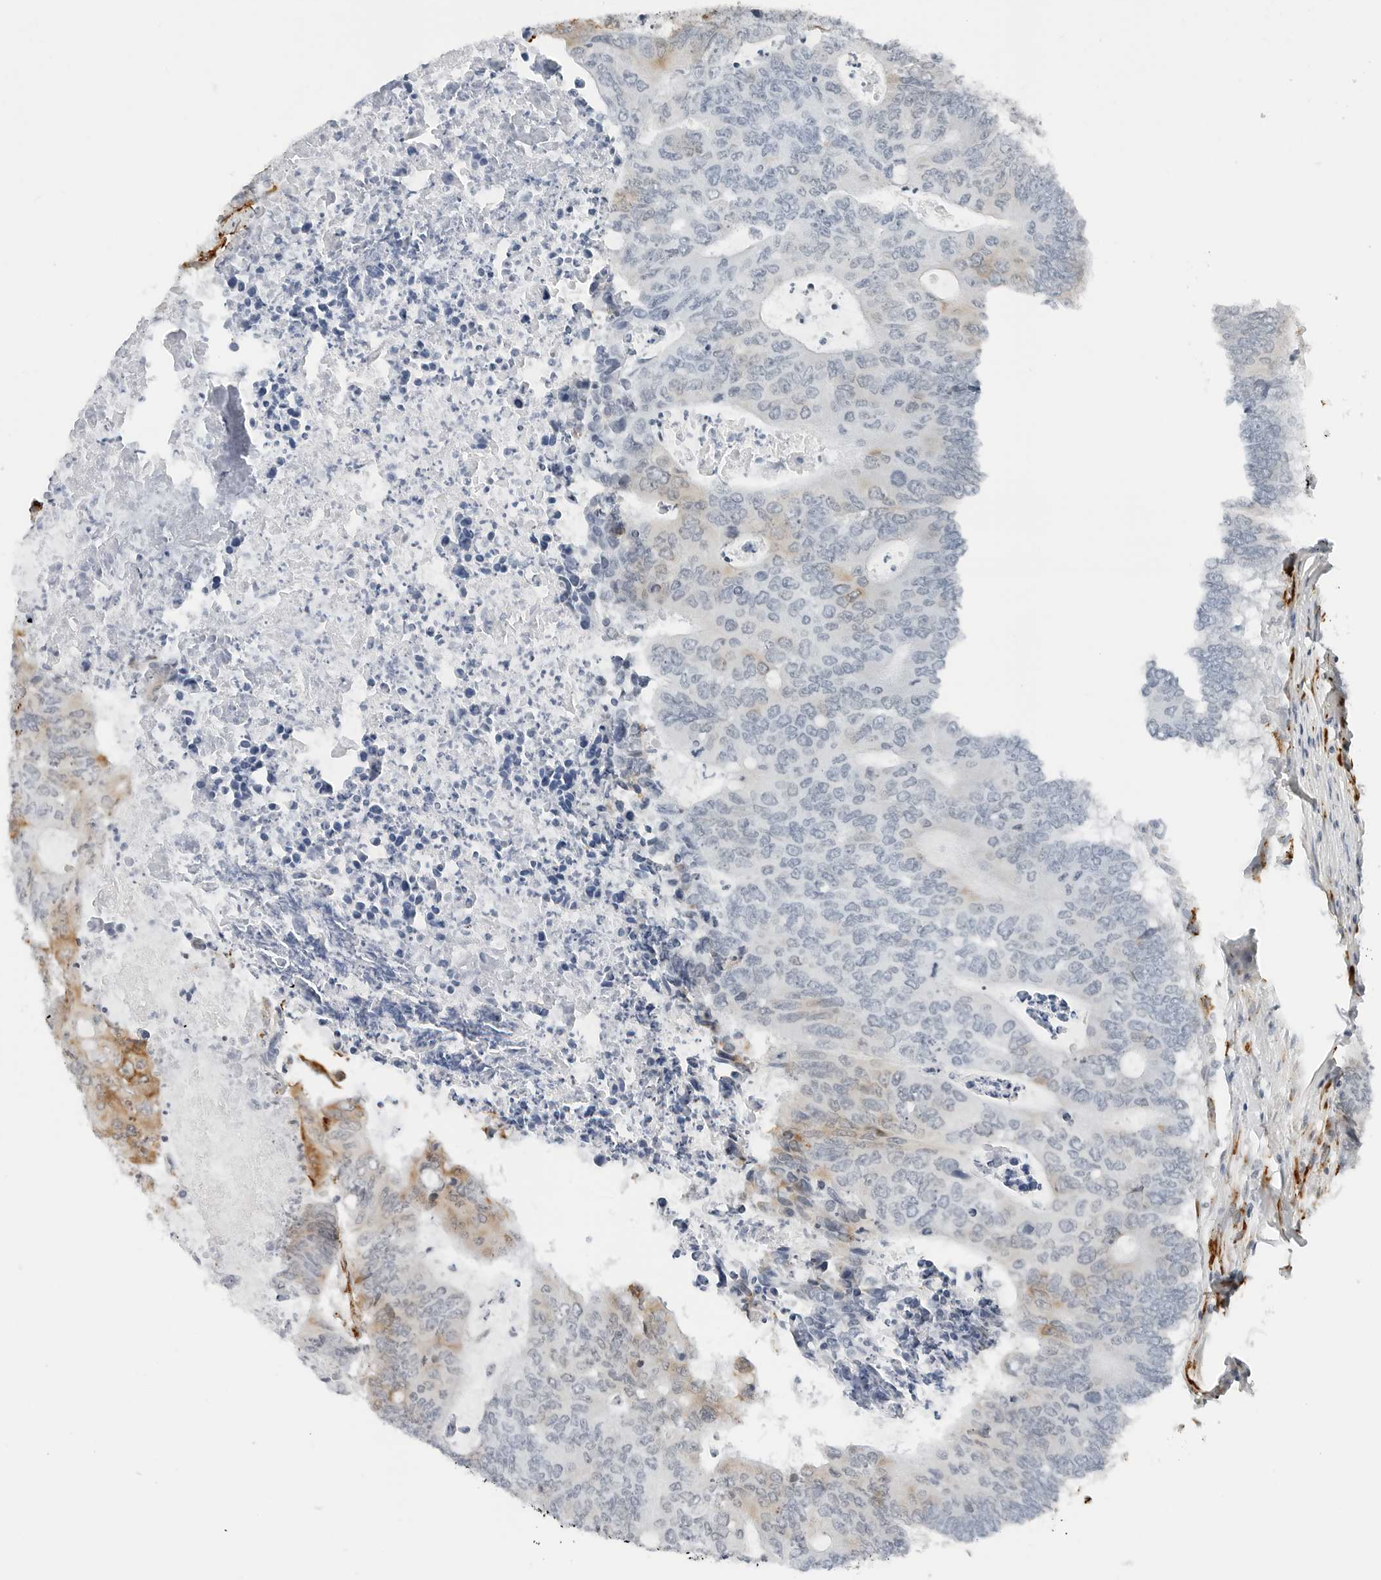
{"staining": {"intensity": "moderate", "quantity": "<25%", "location": "cytoplasmic/membranous"}, "tissue": "colorectal cancer", "cell_type": "Tumor cells", "image_type": "cancer", "snomed": [{"axis": "morphology", "description": "Adenocarcinoma, NOS"}, {"axis": "topography", "description": "Colon"}], "caption": "This micrograph exhibits immunohistochemistry staining of colorectal cancer, with low moderate cytoplasmic/membranous expression in approximately <25% of tumor cells.", "gene": "P4HA2", "patient": {"sex": "male", "age": 87}}